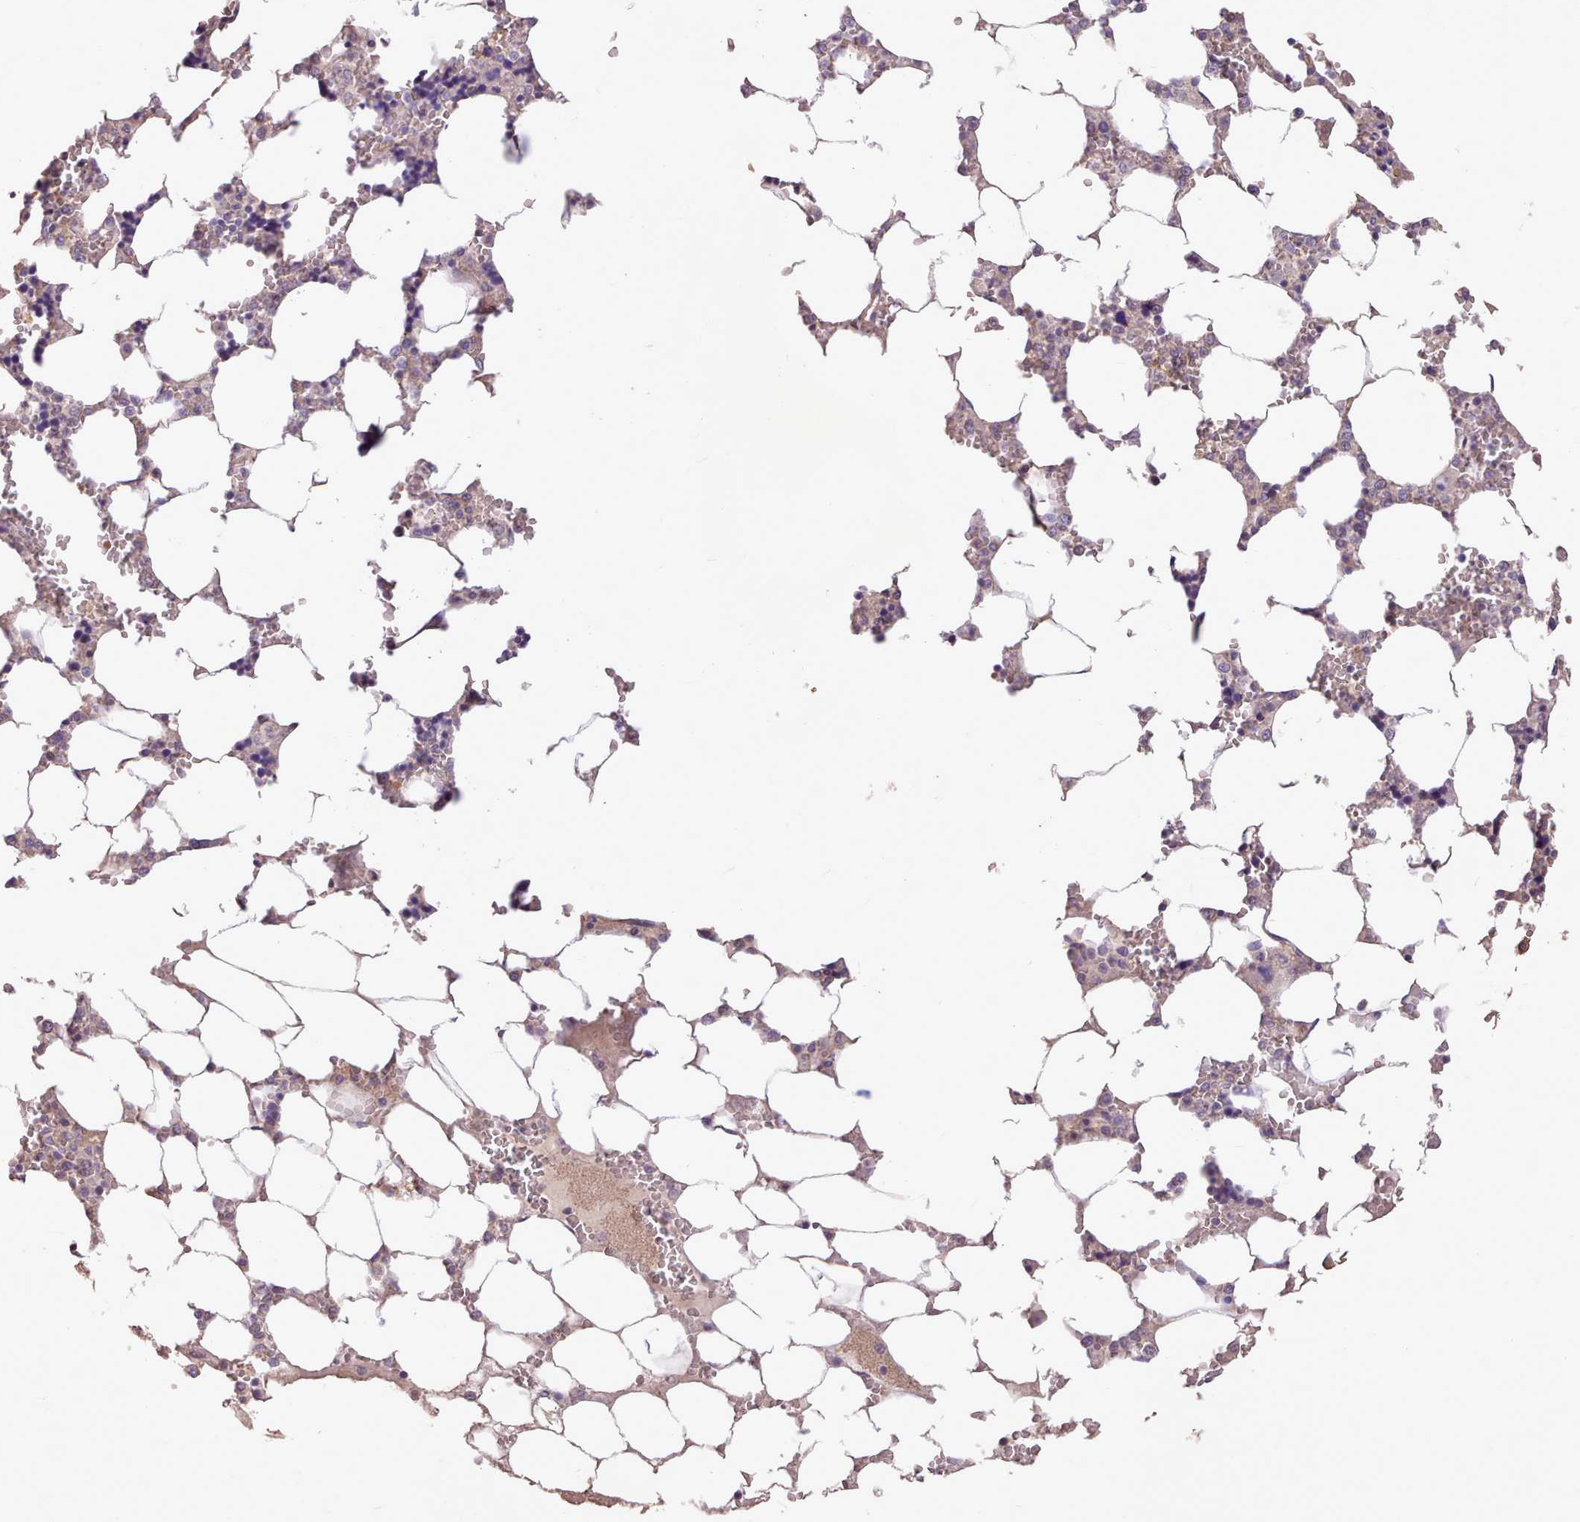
{"staining": {"intensity": "moderate", "quantity": "<25%", "location": "nuclear"}, "tissue": "bone marrow", "cell_type": "Hematopoietic cells", "image_type": "normal", "snomed": [{"axis": "morphology", "description": "Normal tissue, NOS"}, {"axis": "topography", "description": "Bone marrow"}], "caption": "Bone marrow stained with DAB (3,3'-diaminobenzidine) immunohistochemistry (IHC) shows low levels of moderate nuclear staining in approximately <25% of hematopoietic cells.", "gene": "ZNF607", "patient": {"sex": "male", "age": 64}}